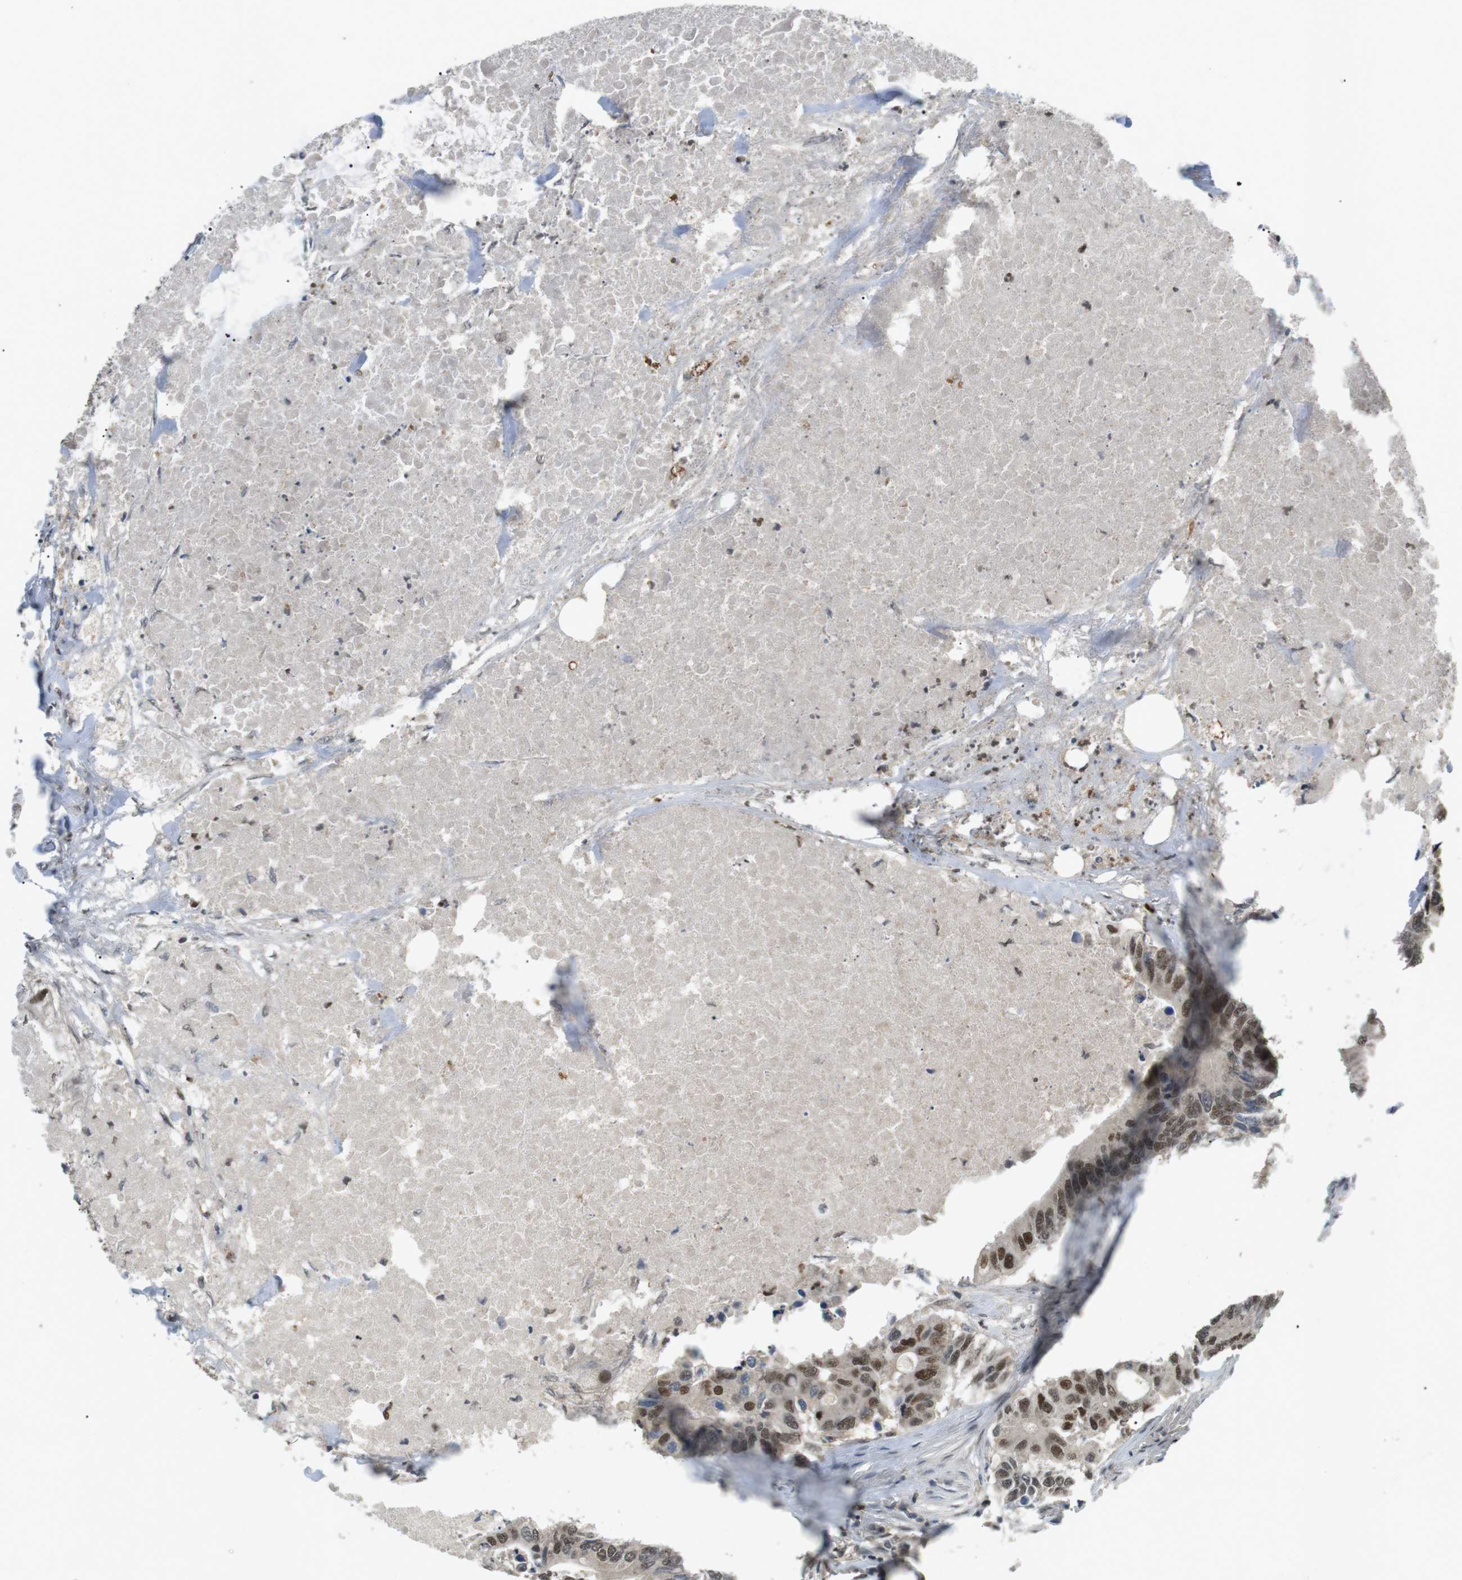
{"staining": {"intensity": "strong", "quantity": ">75%", "location": "nuclear"}, "tissue": "colorectal cancer", "cell_type": "Tumor cells", "image_type": "cancer", "snomed": [{"axis": "morphology", "description": "Adenocarcinoma, NOS"}, {"axis": "topography", "description": "Colon"}], "caption": "Tumor cells display strong nuclear positivity in about >75% of cells in colorectal cancer (adenocarcinoma). Using DAB (3,3'-diaminobenzidine) (brown) and hematoxylin (blue) stains, captured at high magnification using brightfield microscopy.", "gene": "ORAI3", "patient": {"sex": "male", "age": 71}}